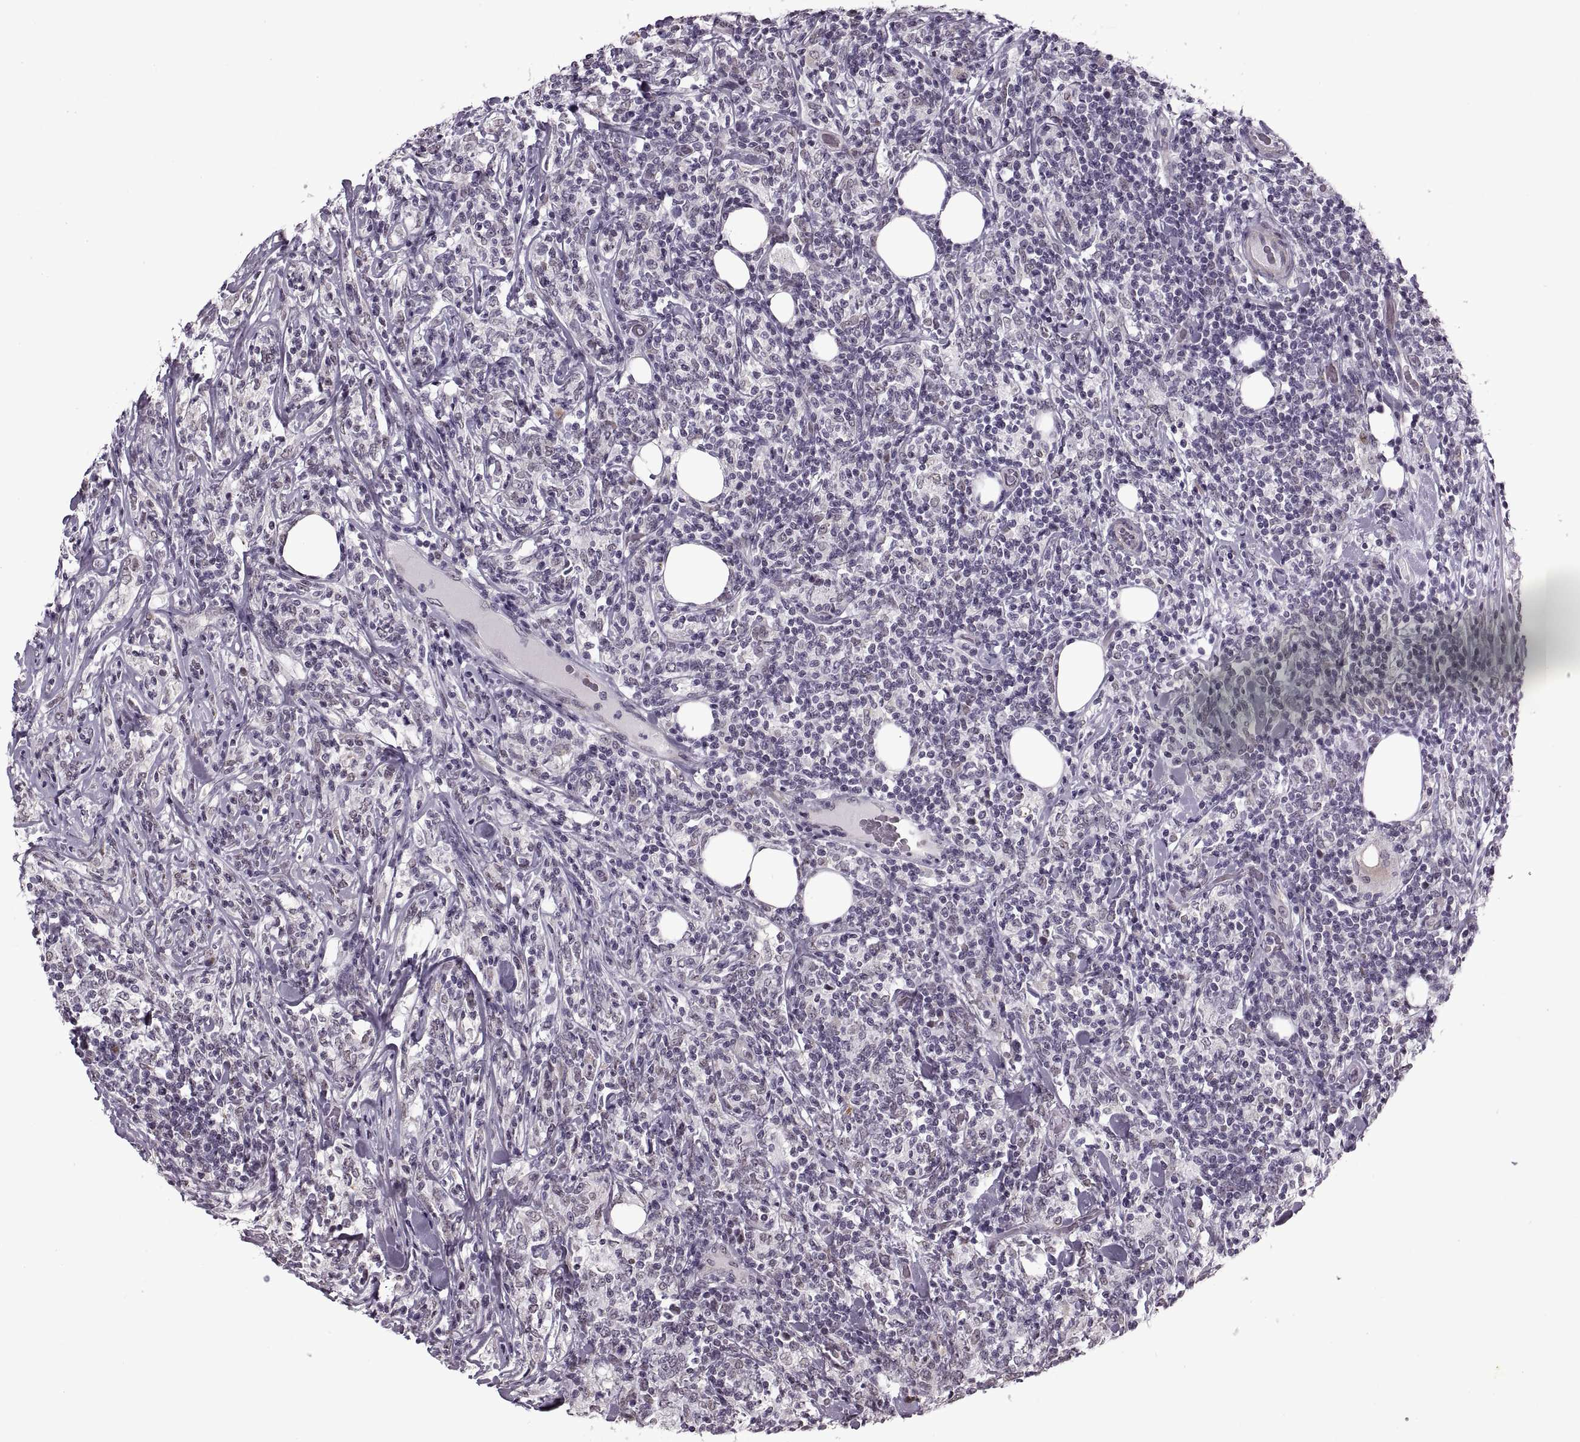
{"staining": {"intensity": "negative", "quantity": "none", "location": "none"}, "tissue": "lymphoma", "cell_type": "Tumor cells", "image_type": "cancer", "snomed": [{"axis": "morphology", "description": "Malignant lymphoma, non-Hodgkin's type, High grade"}, {"axis": "topography", "description": "Lymph node"}], "caption": "Photomicrograph shows no significant protein staining in tumor cells of high-grade malignant lymphoma, non-Hodgkin's type. The staining is performed using DAB brown chromogen with nuclei counter-stained in using hematoxylin.", "gene": "PRSS37", "patient": {"sex": "female", "age": 84}}